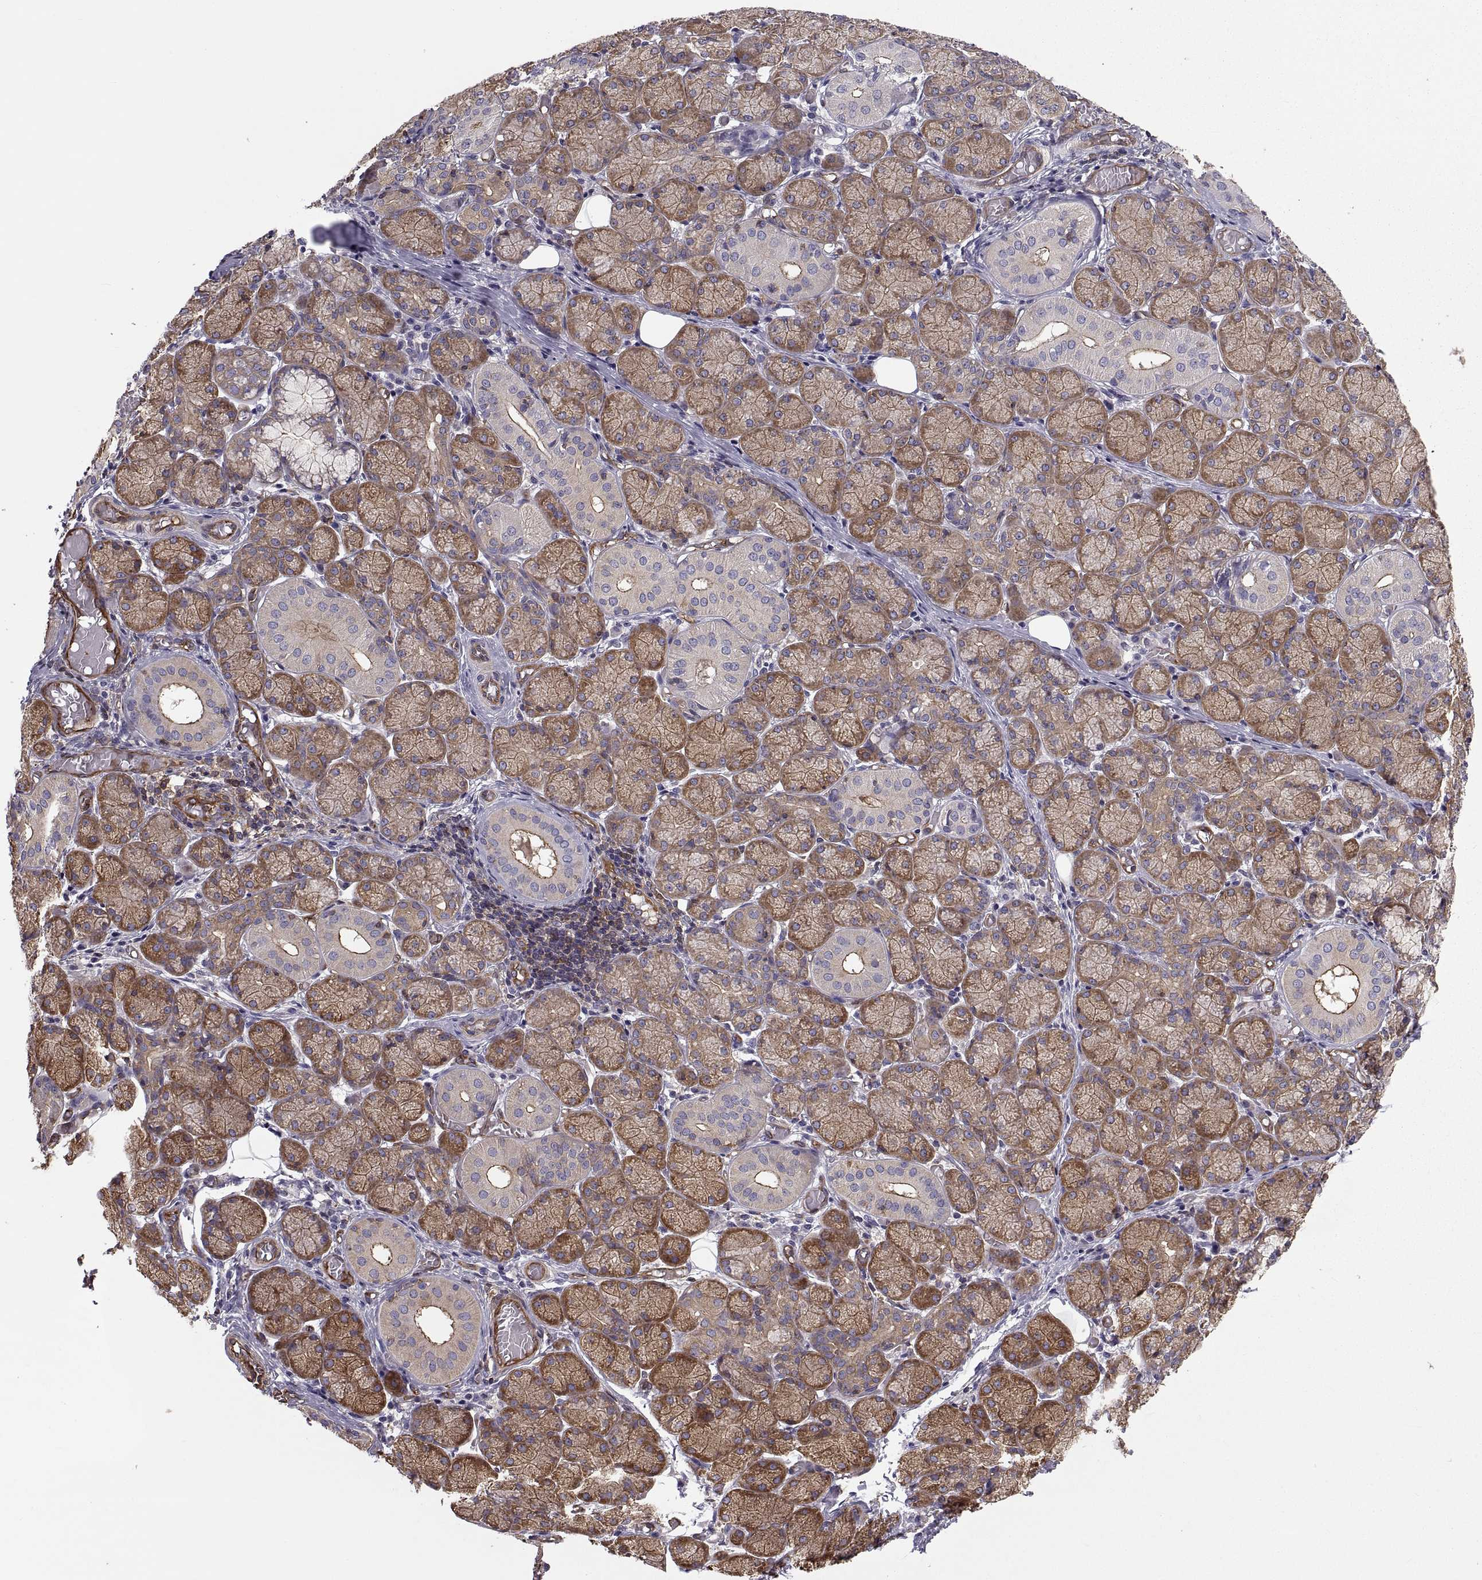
{"staining": {"intensity": "strong", "quantity": ">75%", "location": "cytoplasmic/membranous"}, "tissue": "salivary gland", "cell_type": "Glandular cells", "image_type": "normal", "snomed": [{"axis": "morphology", "description": "Normal tissue, NOS"}, {"axis": "topography", "description": "Salivary gland"}, {"axis": "topography", "description": "Peripheral nerve tissue"}], "caption": "Unremarkable salivary gland was stained to show a protein in brown. There is high levels of strong cytoplasmic/membranous expression in about >75% of glandular cells. (DAB (3,3'-diaminobenzidine) = brown stain, brightfield microscopy at high magnification).", "gene": "MYH9", "patient": {"sex": "female", "age": 24}}